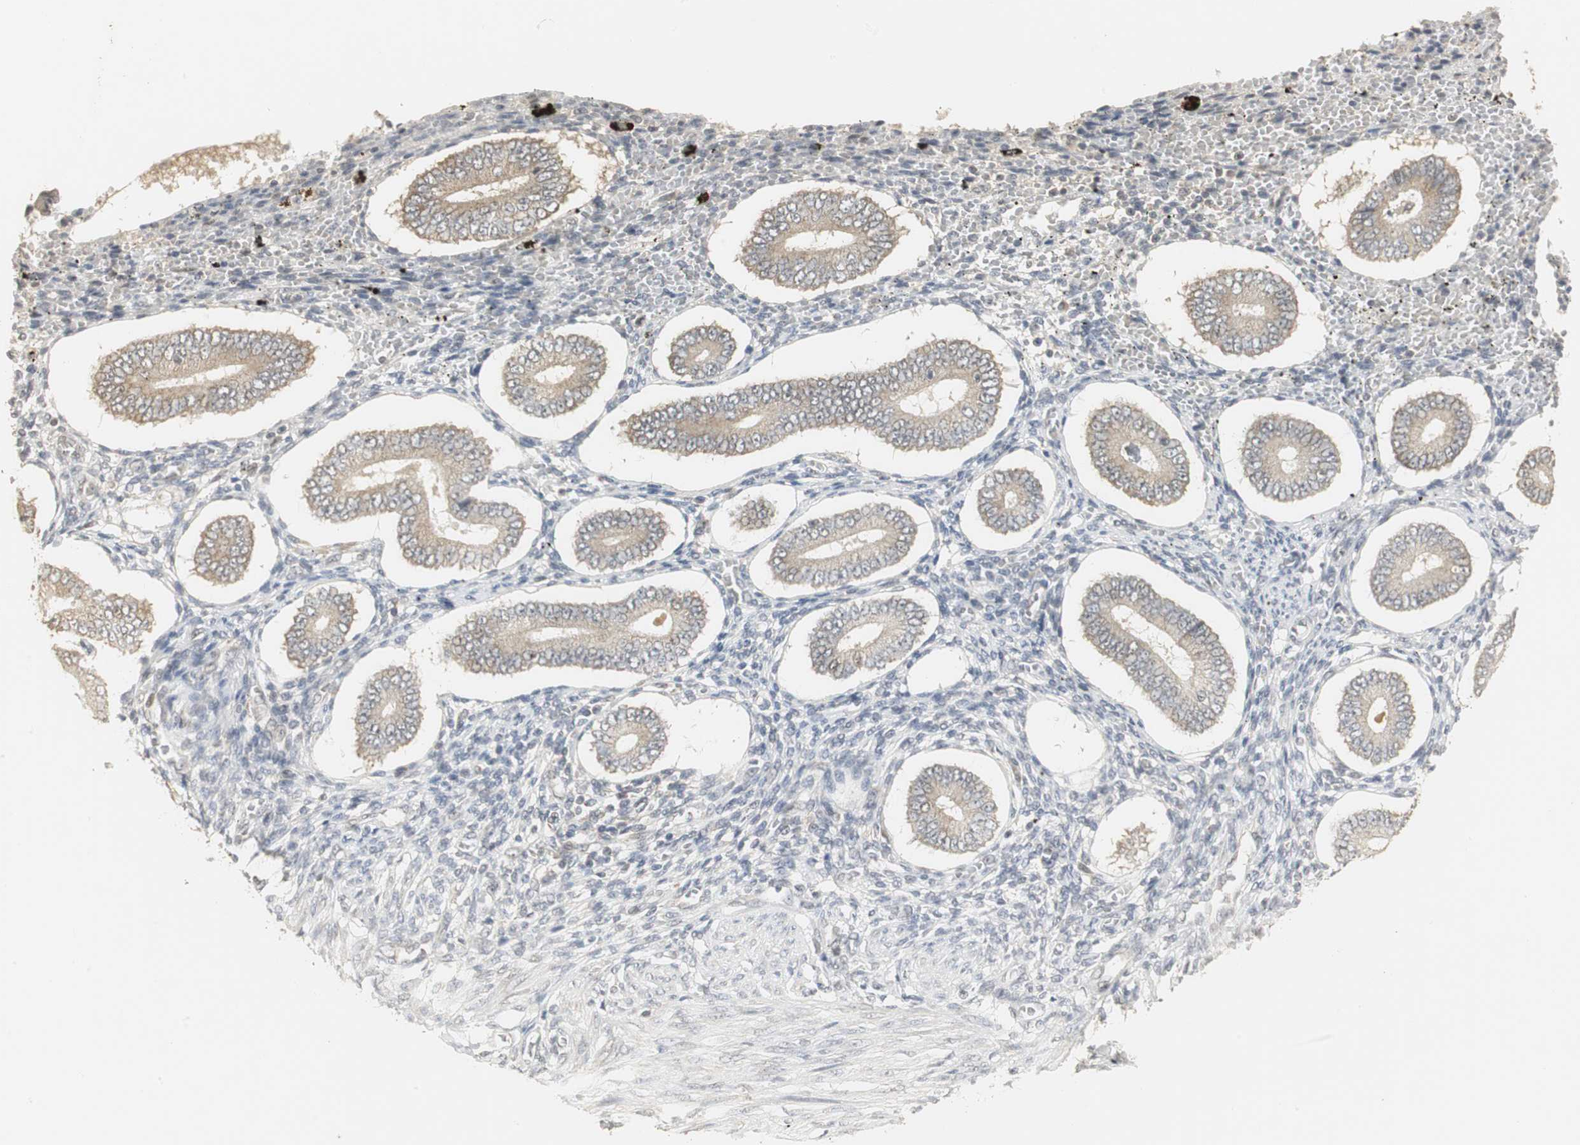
{"staining": {"intensity": "negative", "quantity": "none", "location": "none"}, "tissue": "endometrium", "cell_type": "Cells in endometrial stroma", "image_type": "normal", "snomed": [{"axis": "morphology", "description": "Normal tissue, NOS"}, {"axis": "topography", "description": "Endometrium"}], "caption": "Cells in endometrial stroma are negative for protein expression in unremarkable human endometrium. (DAB (3,3'-diaminobenzidine) immunohistochemistry (IHC), high magnification).", "gene": "ELOA", "patient": {"sex": "female", "age": 42}}